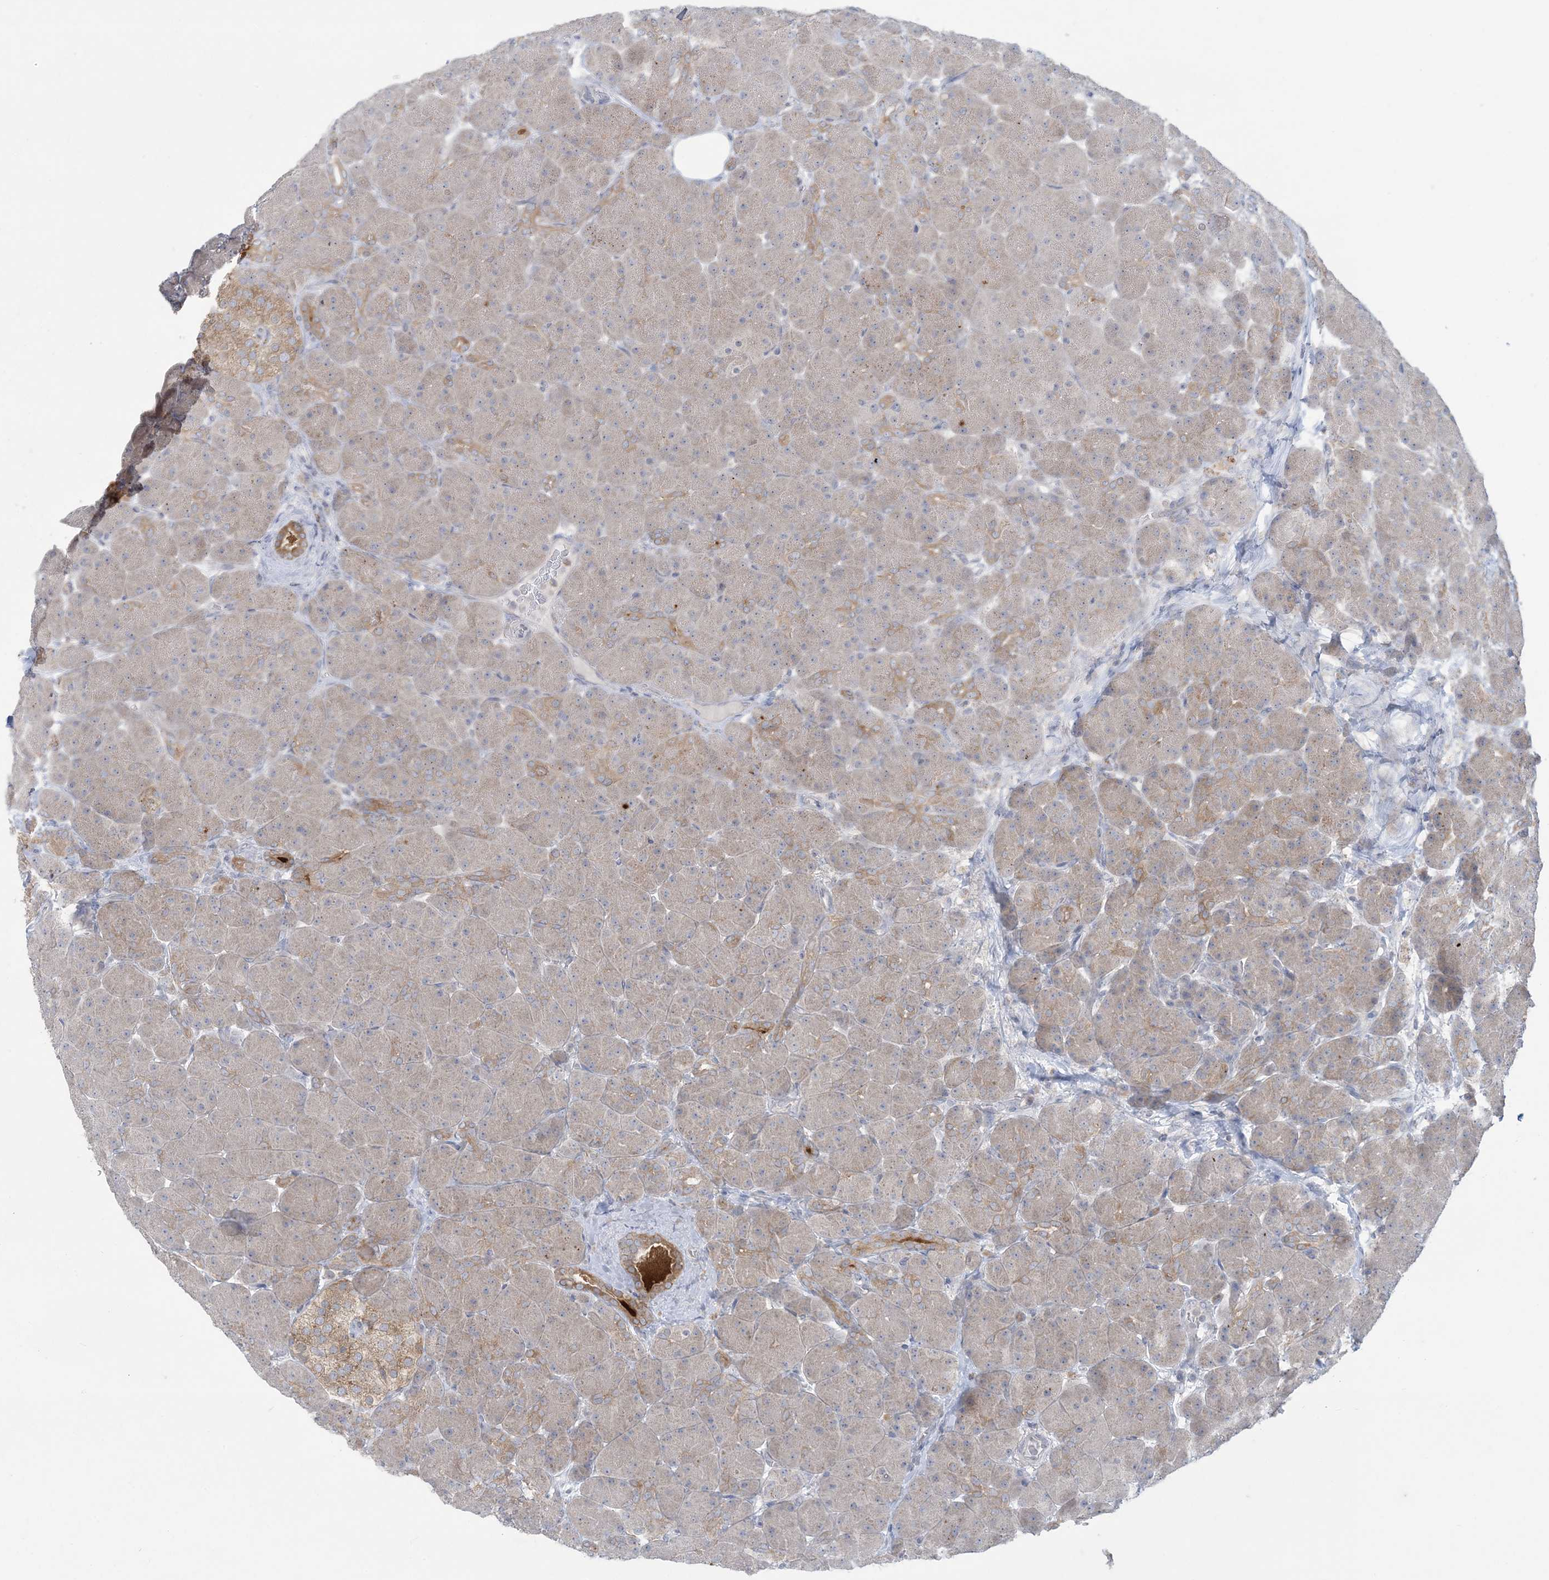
{"staining": {"intensity": "moderate", "quantity": "<25%", "location": "cytoplasmic/membranous"}, "tissue": "pancreas", "cell_type": "Exocrine glandular cells", "image_type": "normal", "snomed": [{"axis": "morphology", "description": "Normal tissue, NOS"}, {"axis": "topography", "description": "Pancreas"}], "caption": "DAB immunohistochemical staining of benign human pancreas demonstrates moderate cytoplasmic/membranous protein staining in about <25% of exocrine glandular cells. Nuclei are stained in blue.", "gene": "KIF3A", "patient": {"sex": "male", "age": 66}}